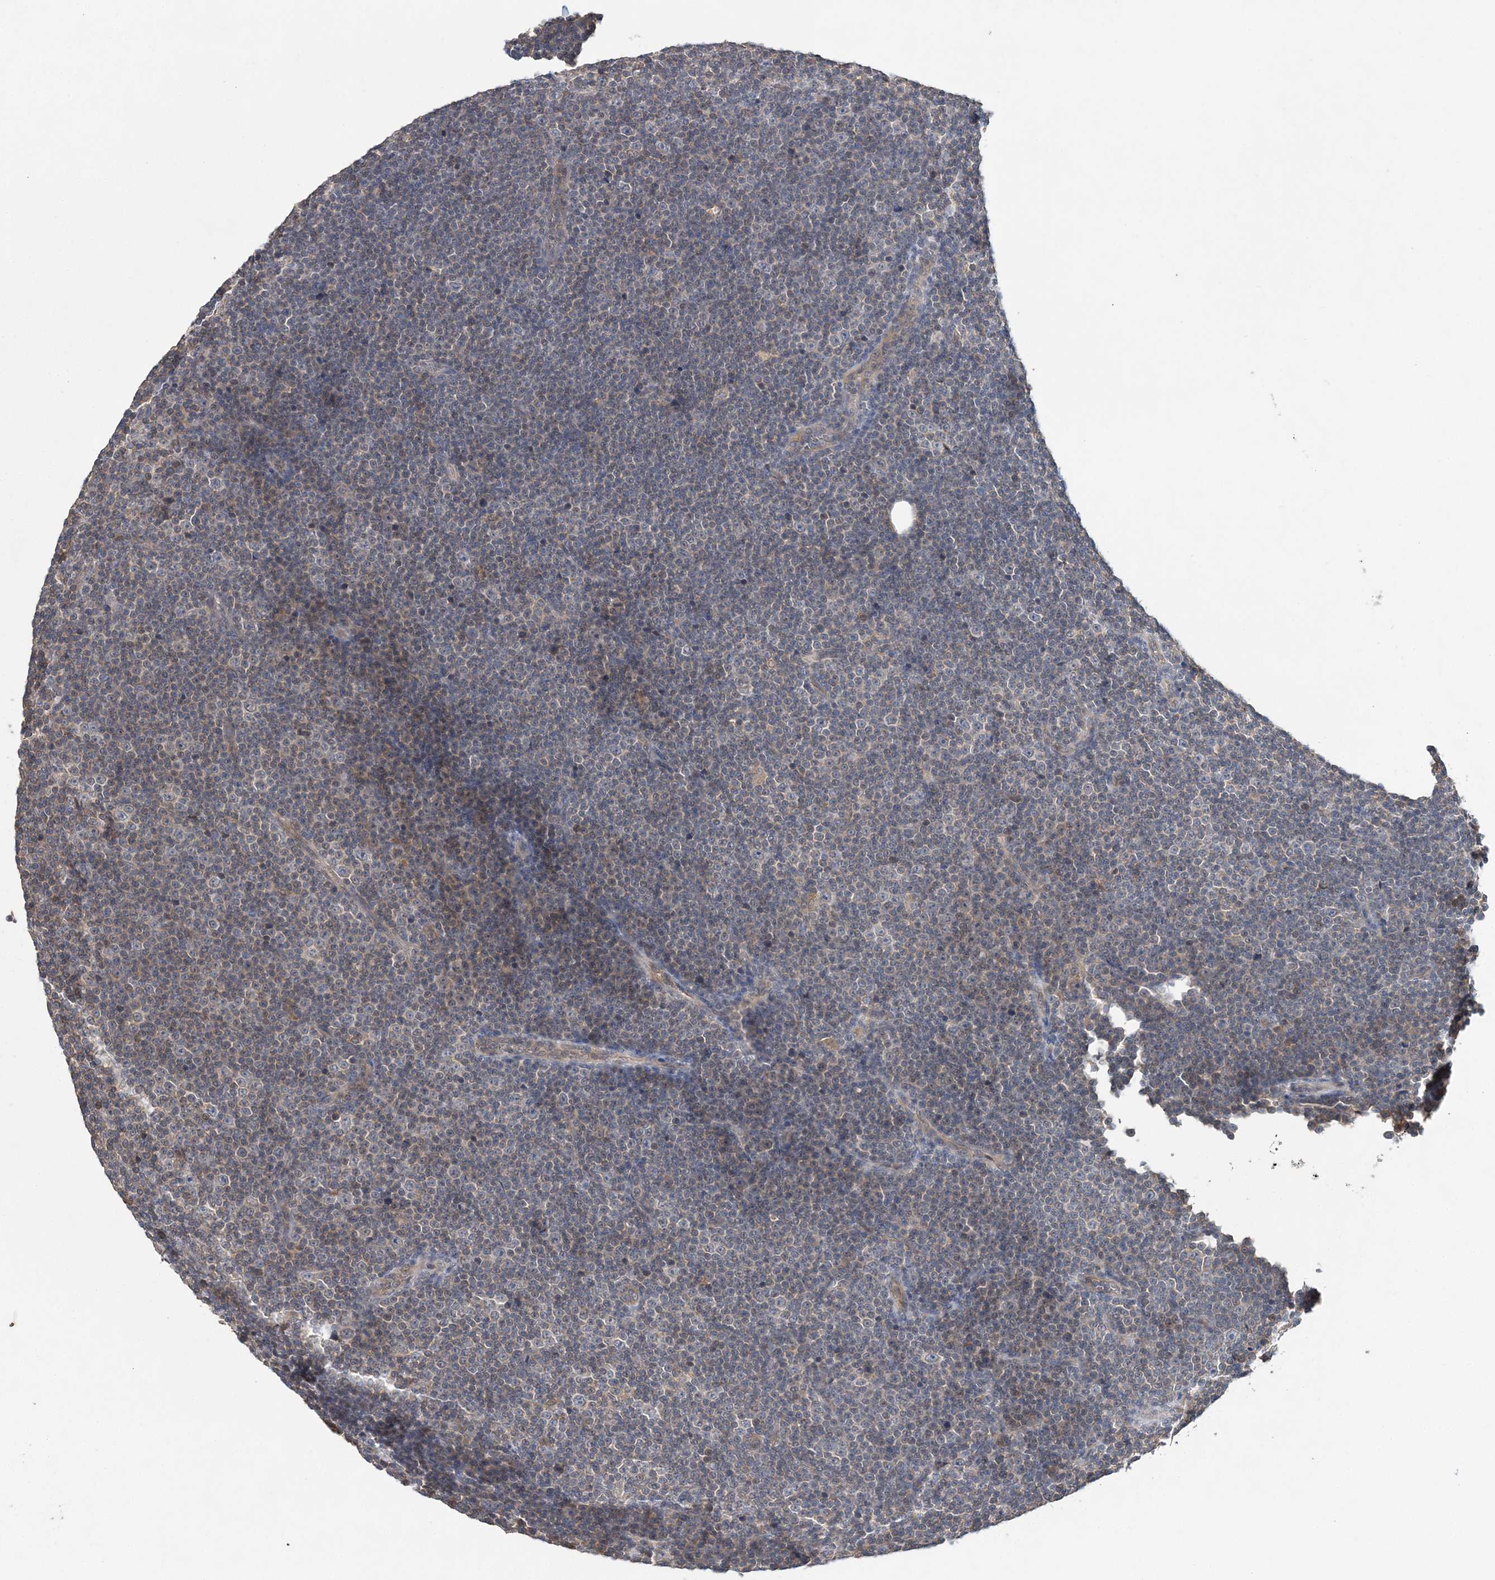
{"staining": {"intensity": "negative", "quantity": "none", "location": "none"}, "tissue": "lymphoma", "cell_type": "Tumor cells", "image_type": "cancer", "snomed": [{"axis": "morphology", "description": "Malignant lymphoma, non-Hodgkin's type, Low grade"}, {"axis": "topography", "description": "Lymph node"}], "caption": "Immunohistochemical staining of human malignant lymphoma, non-Hodgkin's type (low-grade) exhibits no significant expression in tumor cells. Nuclei are stained in blue.", "gene": "SYCP3", "patient": {"sex": "female", "age": 67}}